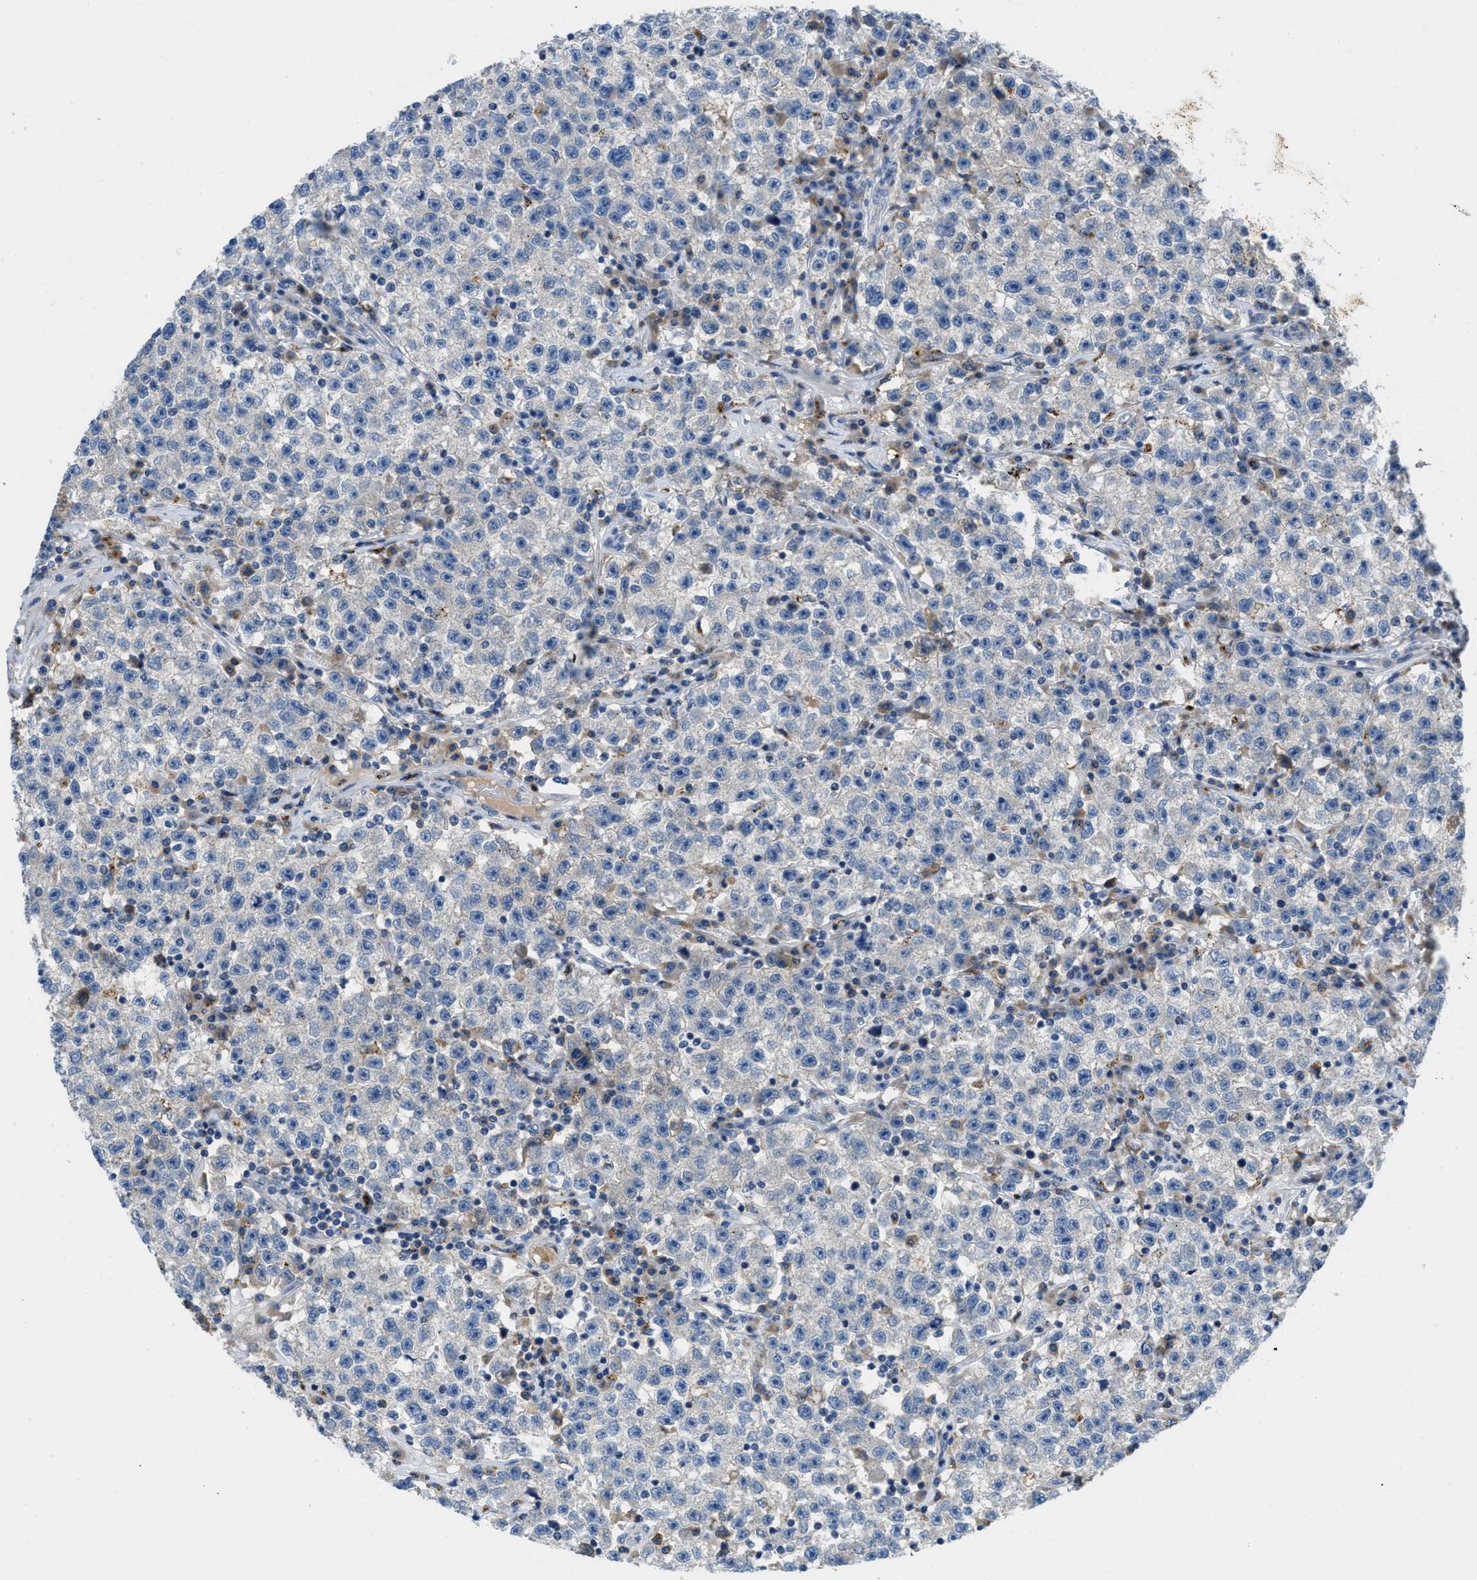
{"staining": {"intensity": "negative", "quantity": "none", "location": "none"}, "tissue": "testis cancer", "cell_type": "Tumor cells", "image_type": "cancer", "snomed": [{"axis": "morphology", "description": "Seminoma, NOS"}, {"axis": "topography", "description": "Testis"}], "caption": "Immunohistochemical staining of seminoma (testis) demonstrates no significant expression in tumor cells. The staining was performed using DAB (3,3'-diaminobenzidine) to visualize the protein expression in brown, while the nuclei were stained in blue with hematoxylin (Magnification: 20x).", "gene": "TMEM248", "patient": {"sex": "male", "age": 22}}